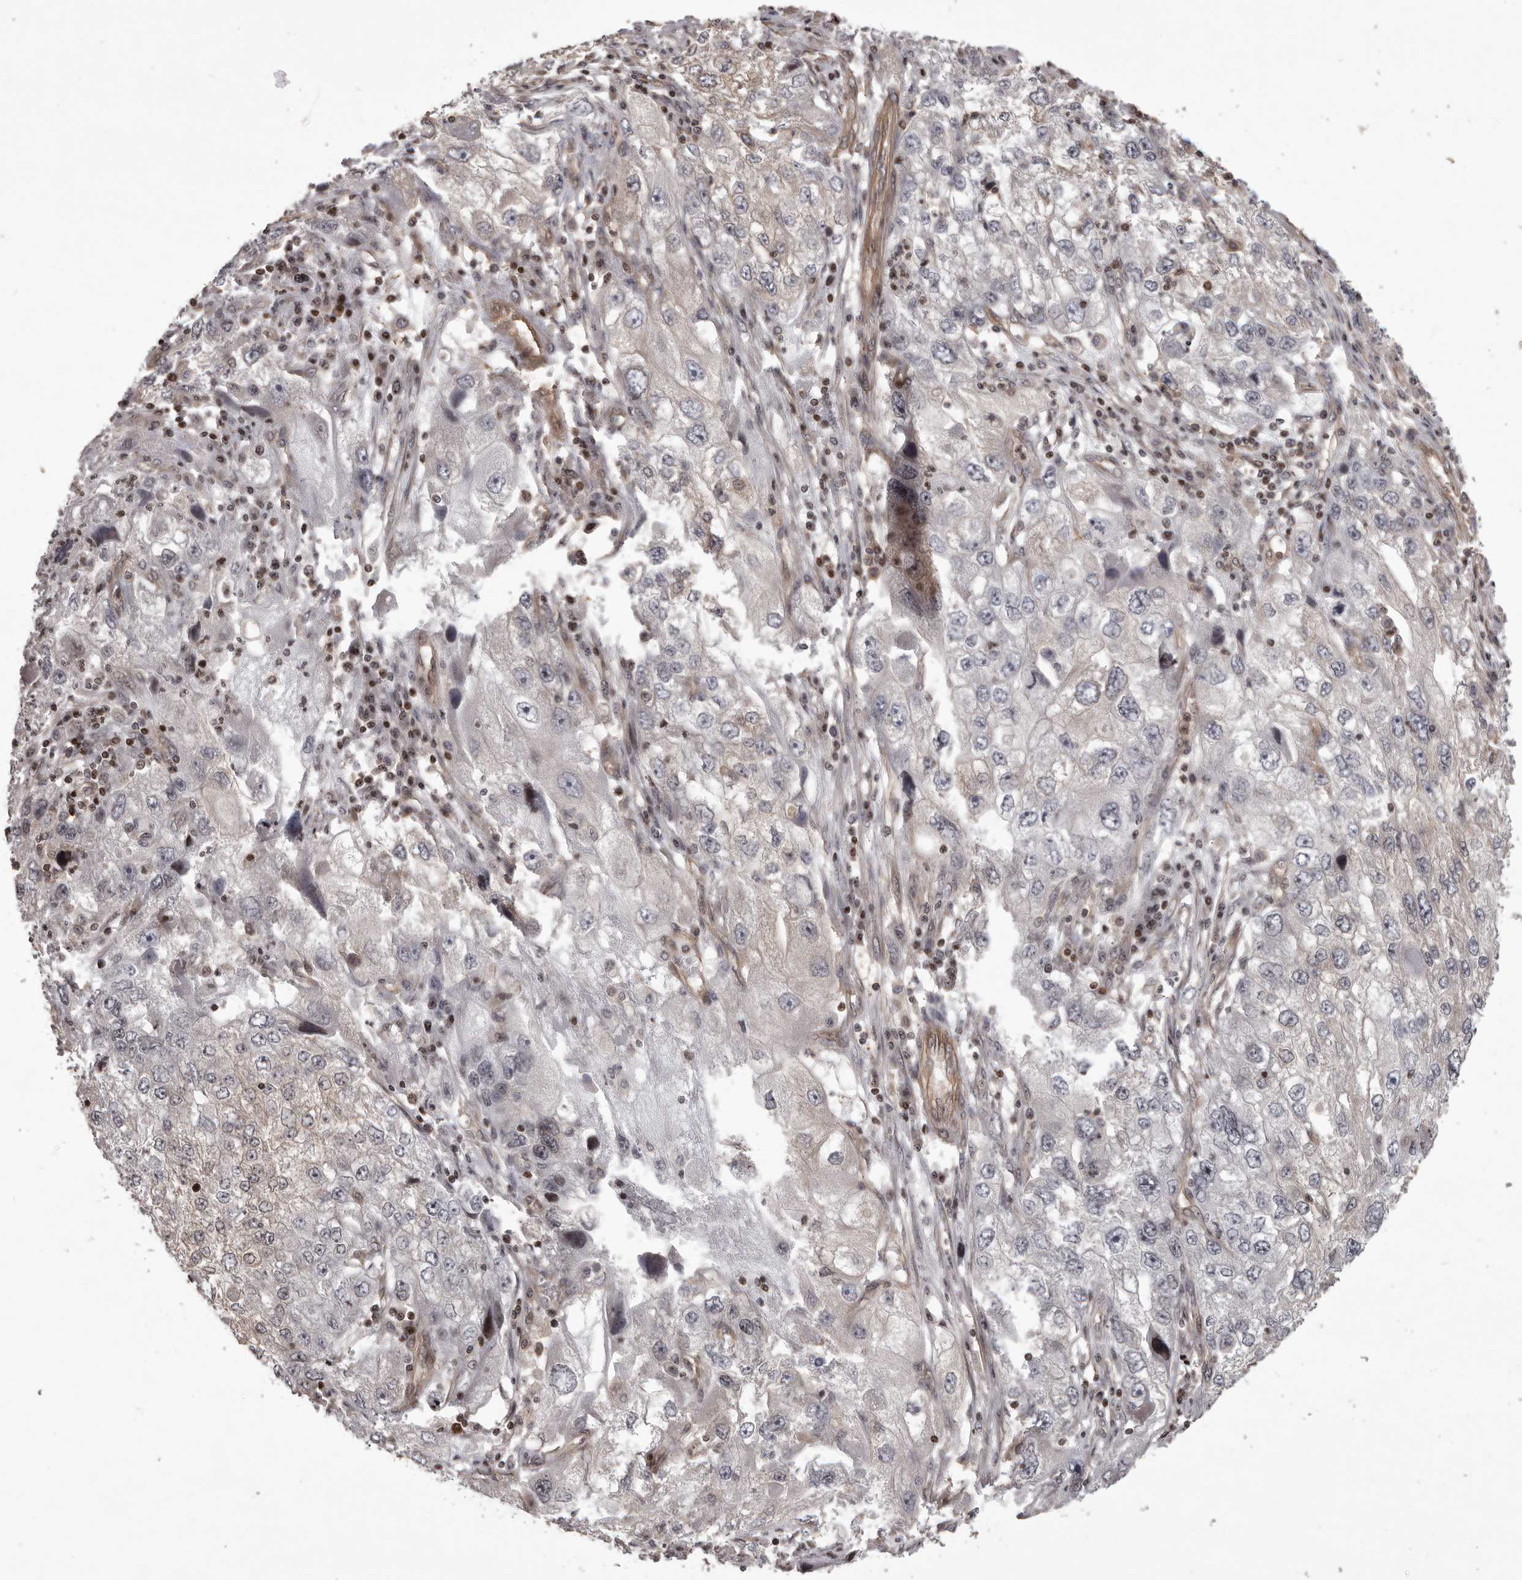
{"staining": {"intensity": "negative", "quantity": "none", "location": "none"}, "tissue": "endometrial cancer", "cell_type": "Tumor cells", "image_type": "cancer", "snomed": [{"axis": "morphology", "description": "Adenocarcinoma, NOS"}, {"axis": "topography", "description": "Endometrium"}], "caption": "DAB (3,3'-diaminobenzidine) immunohistochemical staining of human endometrial cancer displays no significant staining in tumor cells. (DAB immunohistochemistry, high magnification).", "gene": "NFKBIA", "patient": {"sex": "female", "age": 49}}